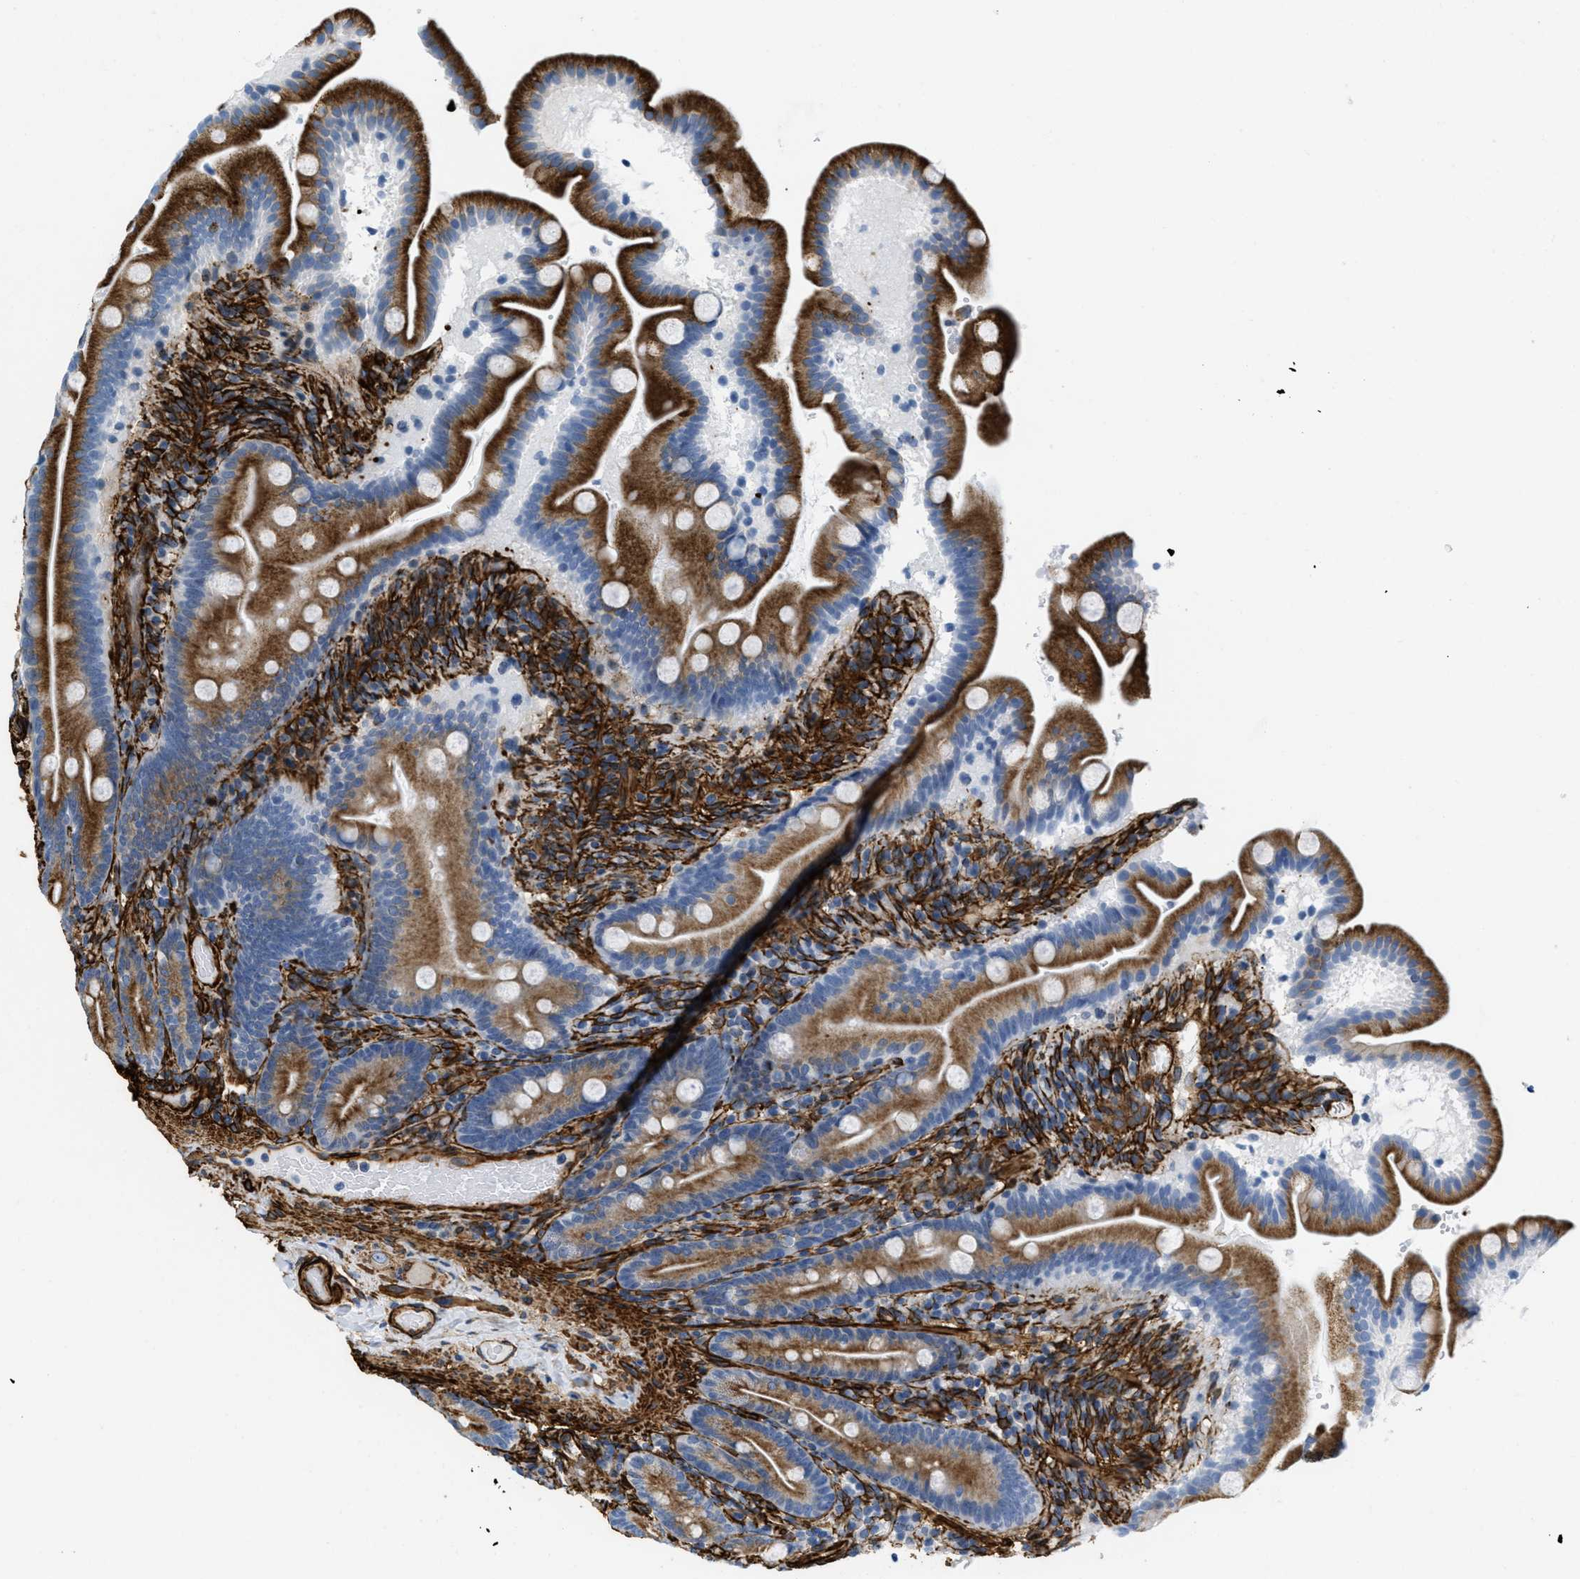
{"staining": {"intensity": "moderate", "quantity": ">75%", "location": "cytoplasmic/membranous"}, "tissue": "duodenum", "cell_type": "Glandular cells", "image_type": "normal", "snomed": [{"axis": "morphology", "description": "Normal tissue, NOS"}, {"axis": "topography", "description": "Duodenum"}], "caption": "There is medium levels of moderate cytoplasmic/membranous staining in glandular cells of unremarkable duodenum, as demonstrated by immunohistochemical staining (brown color).", "gene": "CALD1", "patient": {"sex": "male", "age": 54}}